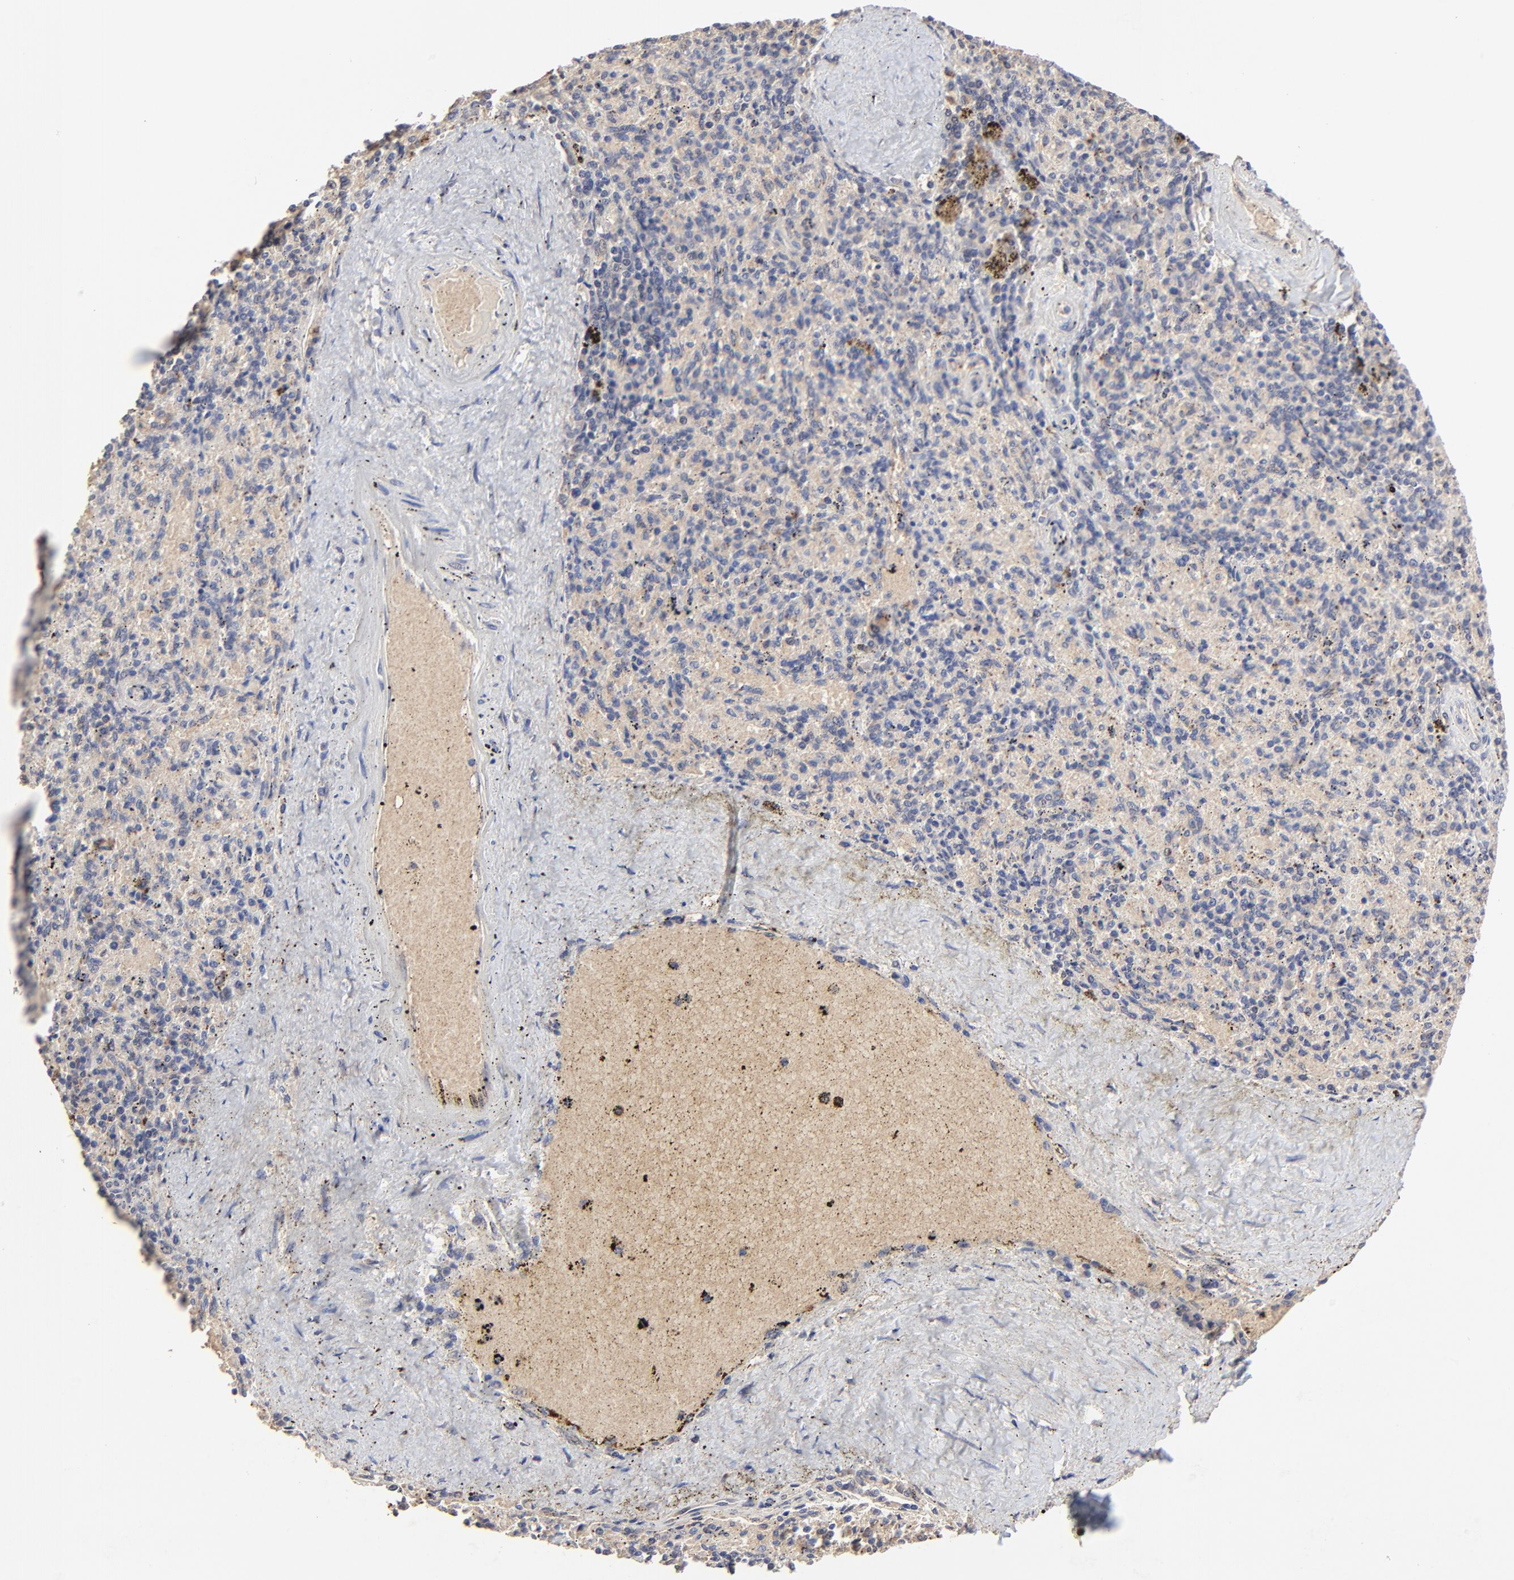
{"staining": {"intensity": "negative", "quantity": "none", "location": "none"}, "tissue": "spleen", "cell_type": "Cells in red pulp", "image_type": "normal", "snomed": [{"axis": "morphology", "description": "Normal tissue, NOS"}, {"axis": "topography", "description": "Spleen"}], "caption": "IHC micrograph of normal human spleen stained for a protein (brown), which demonstrates no positivity in cells in red pulp.", "gene": "LGALS3", "patient": {"sex": "female", "age": 43}}